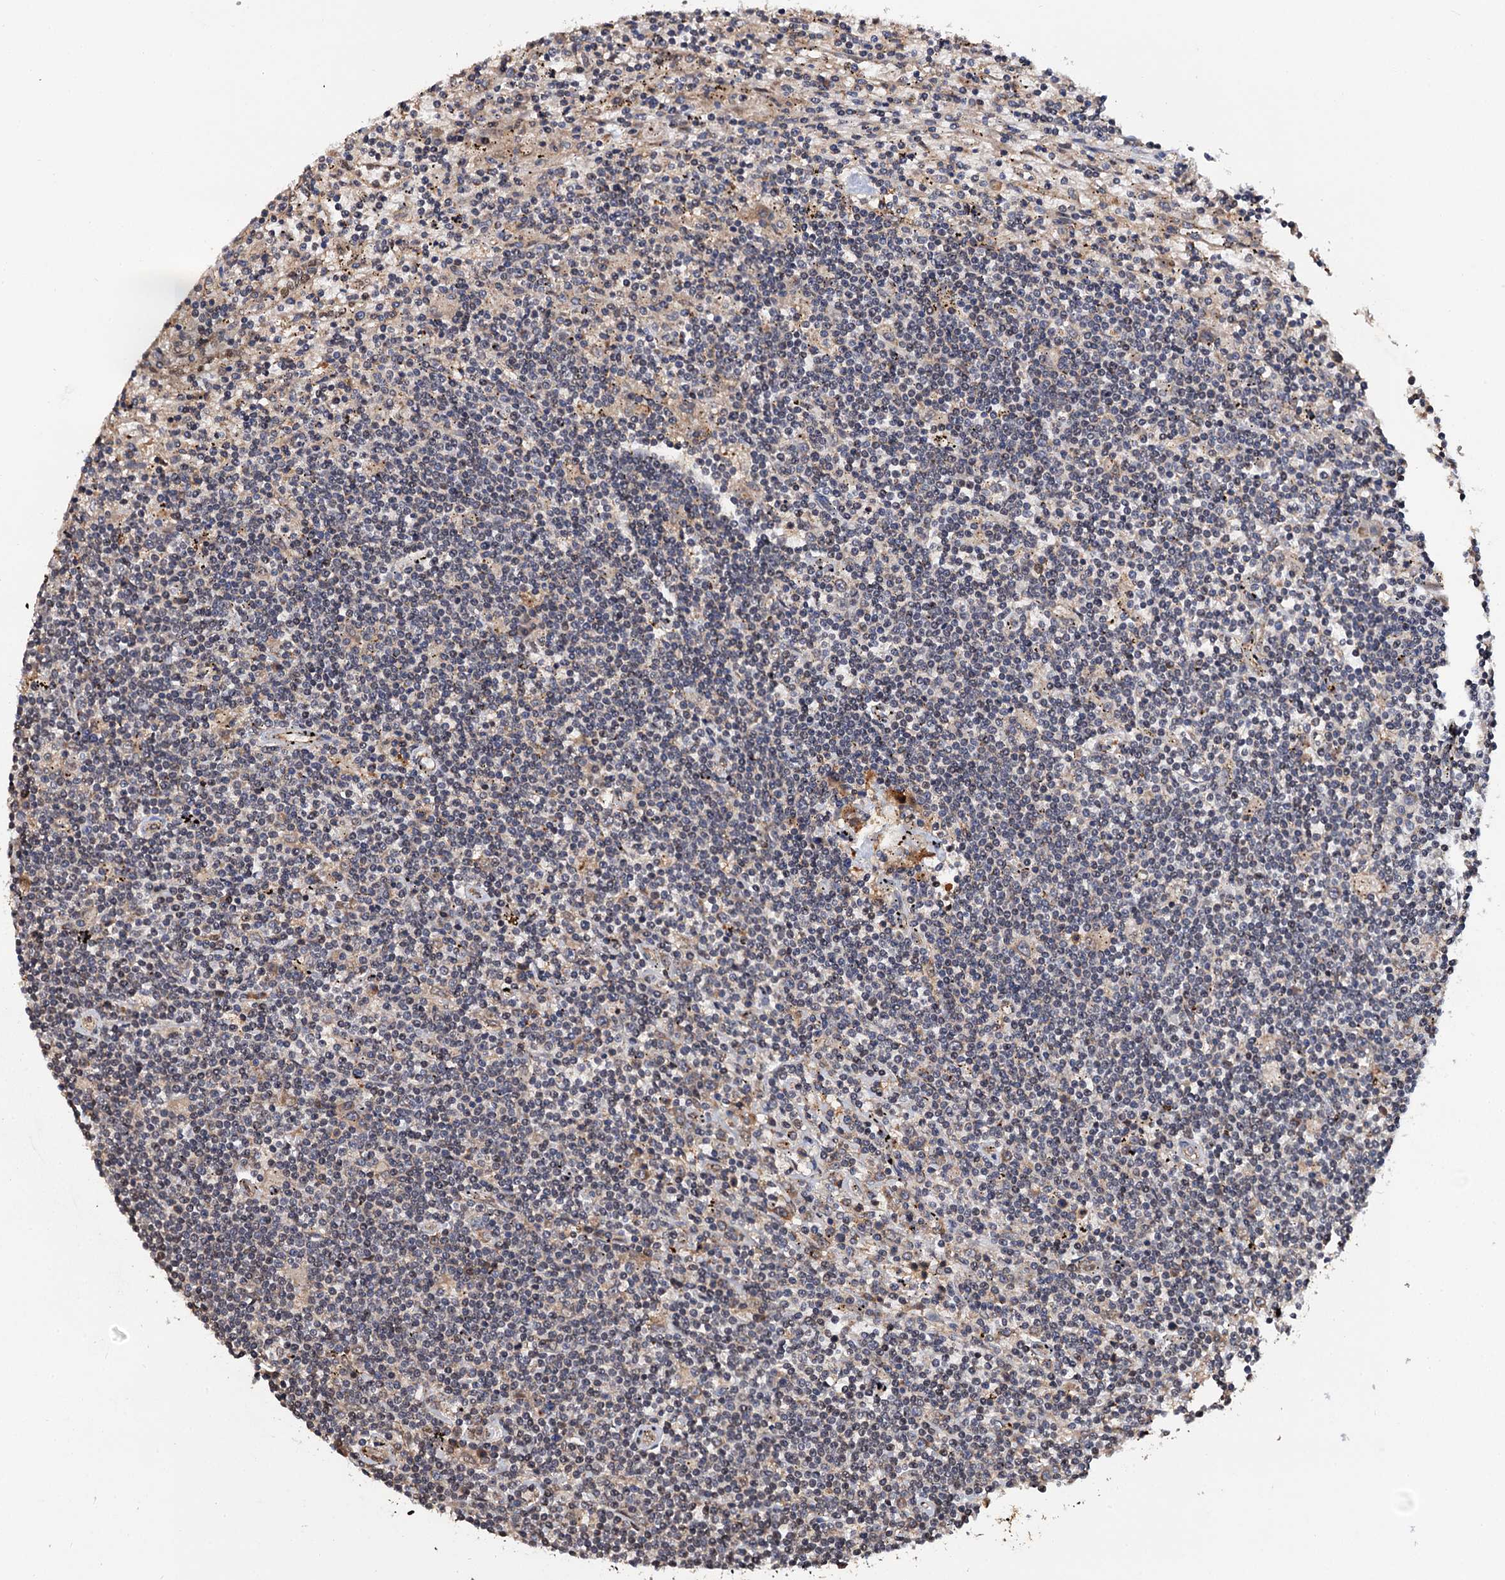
{"staining": {"intensity": "negative", "quantity": "none", "location": "none"}, "tissue": "lymphoma", "cell_type": "Tumor cells", "image_type": "cancer", "snomed": [{"axis": "morphology", "description": "Malignant lymphoma, non-Hodgkin's type, Low grade"}, {"axis": "topography", "description": "Spleen"}], "caption": "Tumor cells show no significant protein expression in lymphoma.", "gene": "MIER2", "patient": {"sex": "male", "age": 76}}